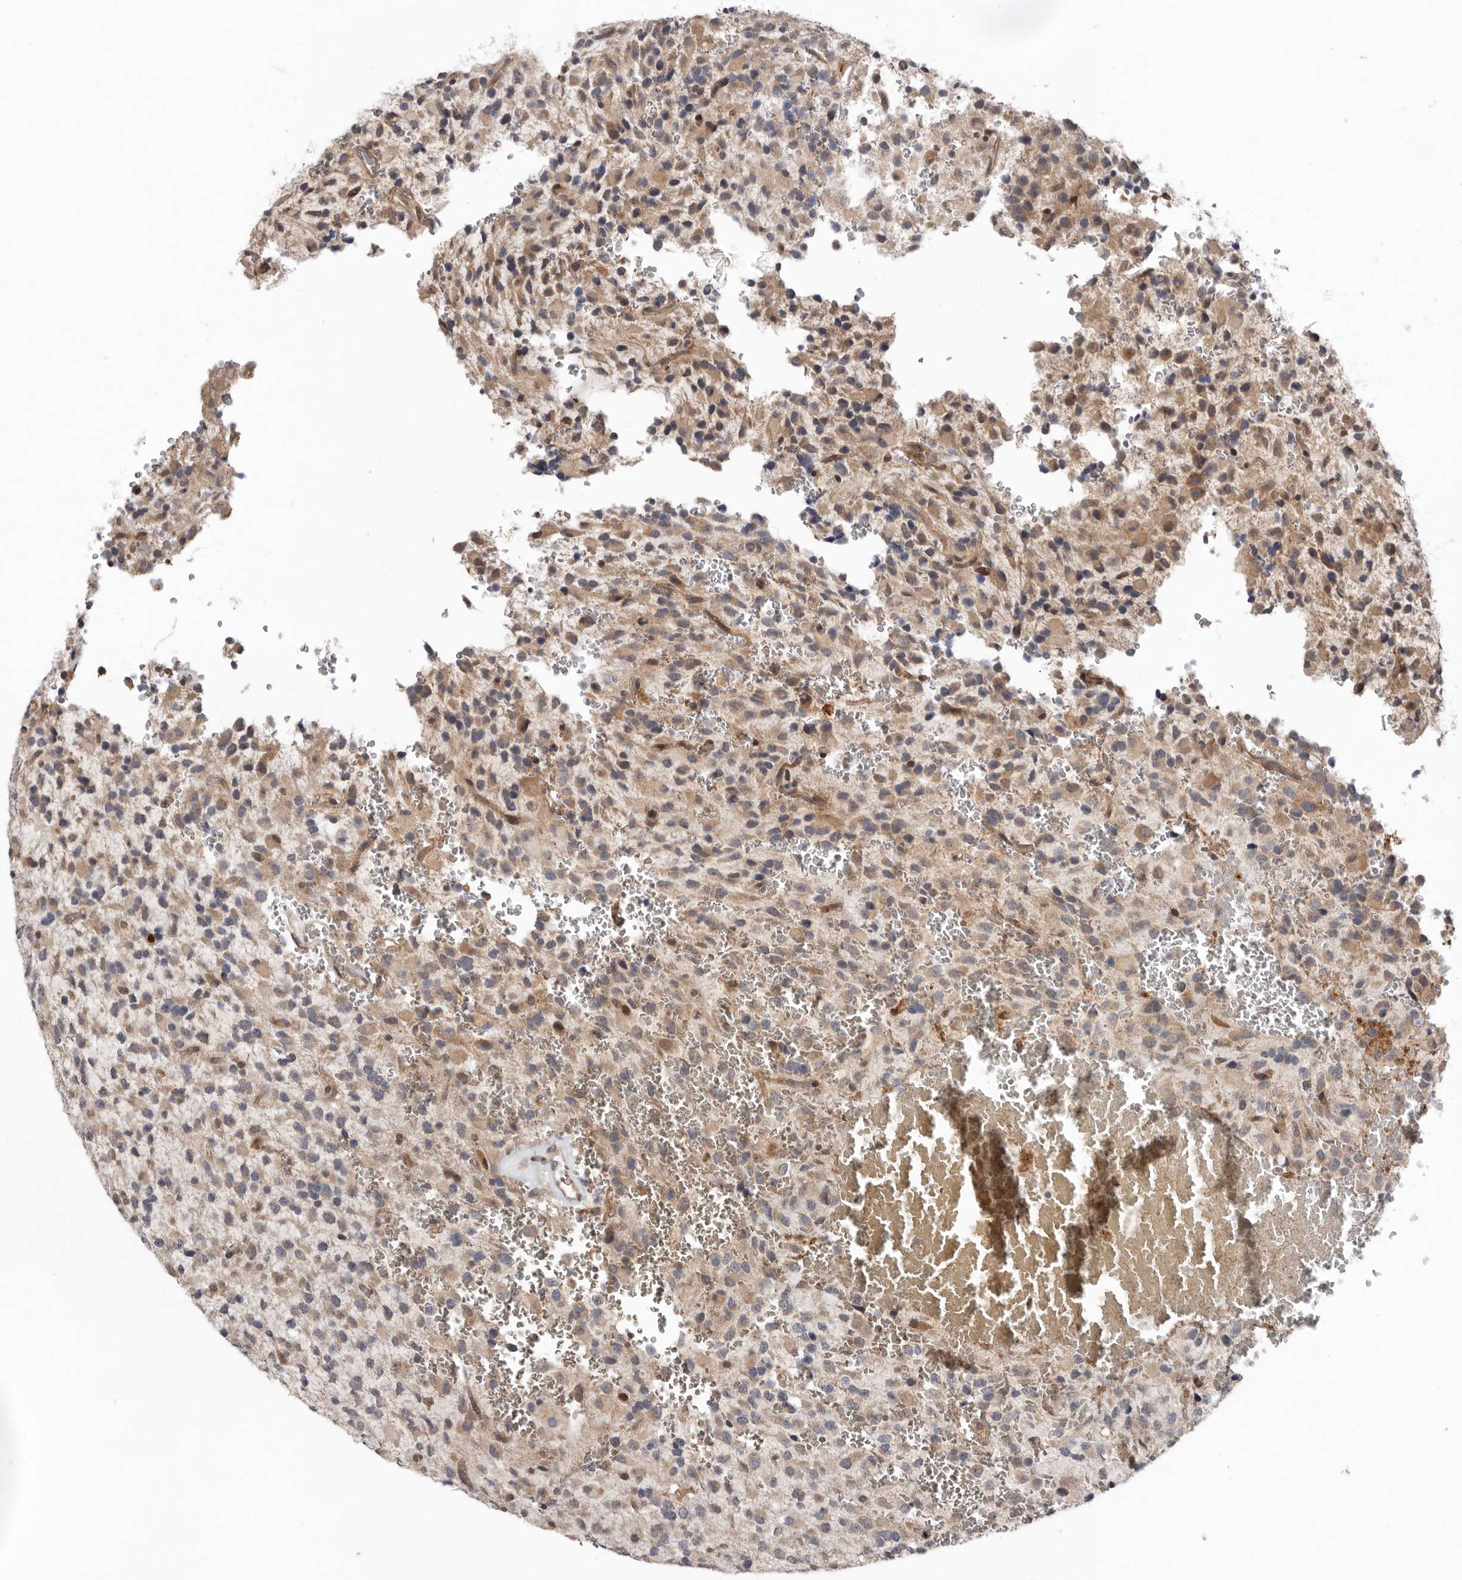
{"staining": {"intensity": "weak", "quantity": "25%-75%", "location": "cytoplasmic/membranous"}, "tissue": "glioma", "cell_type": "Tumor cells", "image_type": "cancer", "snomed": [{"axis": "morphology", "description": "Glioma, malignant, High grade"}, {"axis": "topography", "description": "Brain"}], "caption": "DAB (3,3'-diaminobenzidine) immunohistochemical staining of human glioma shows weak cytoplasmic/membranous protein staining in about 25%-75% of tumor cells.", "gene": "CHML", "patient": {"sex": "male", "age": 34}}